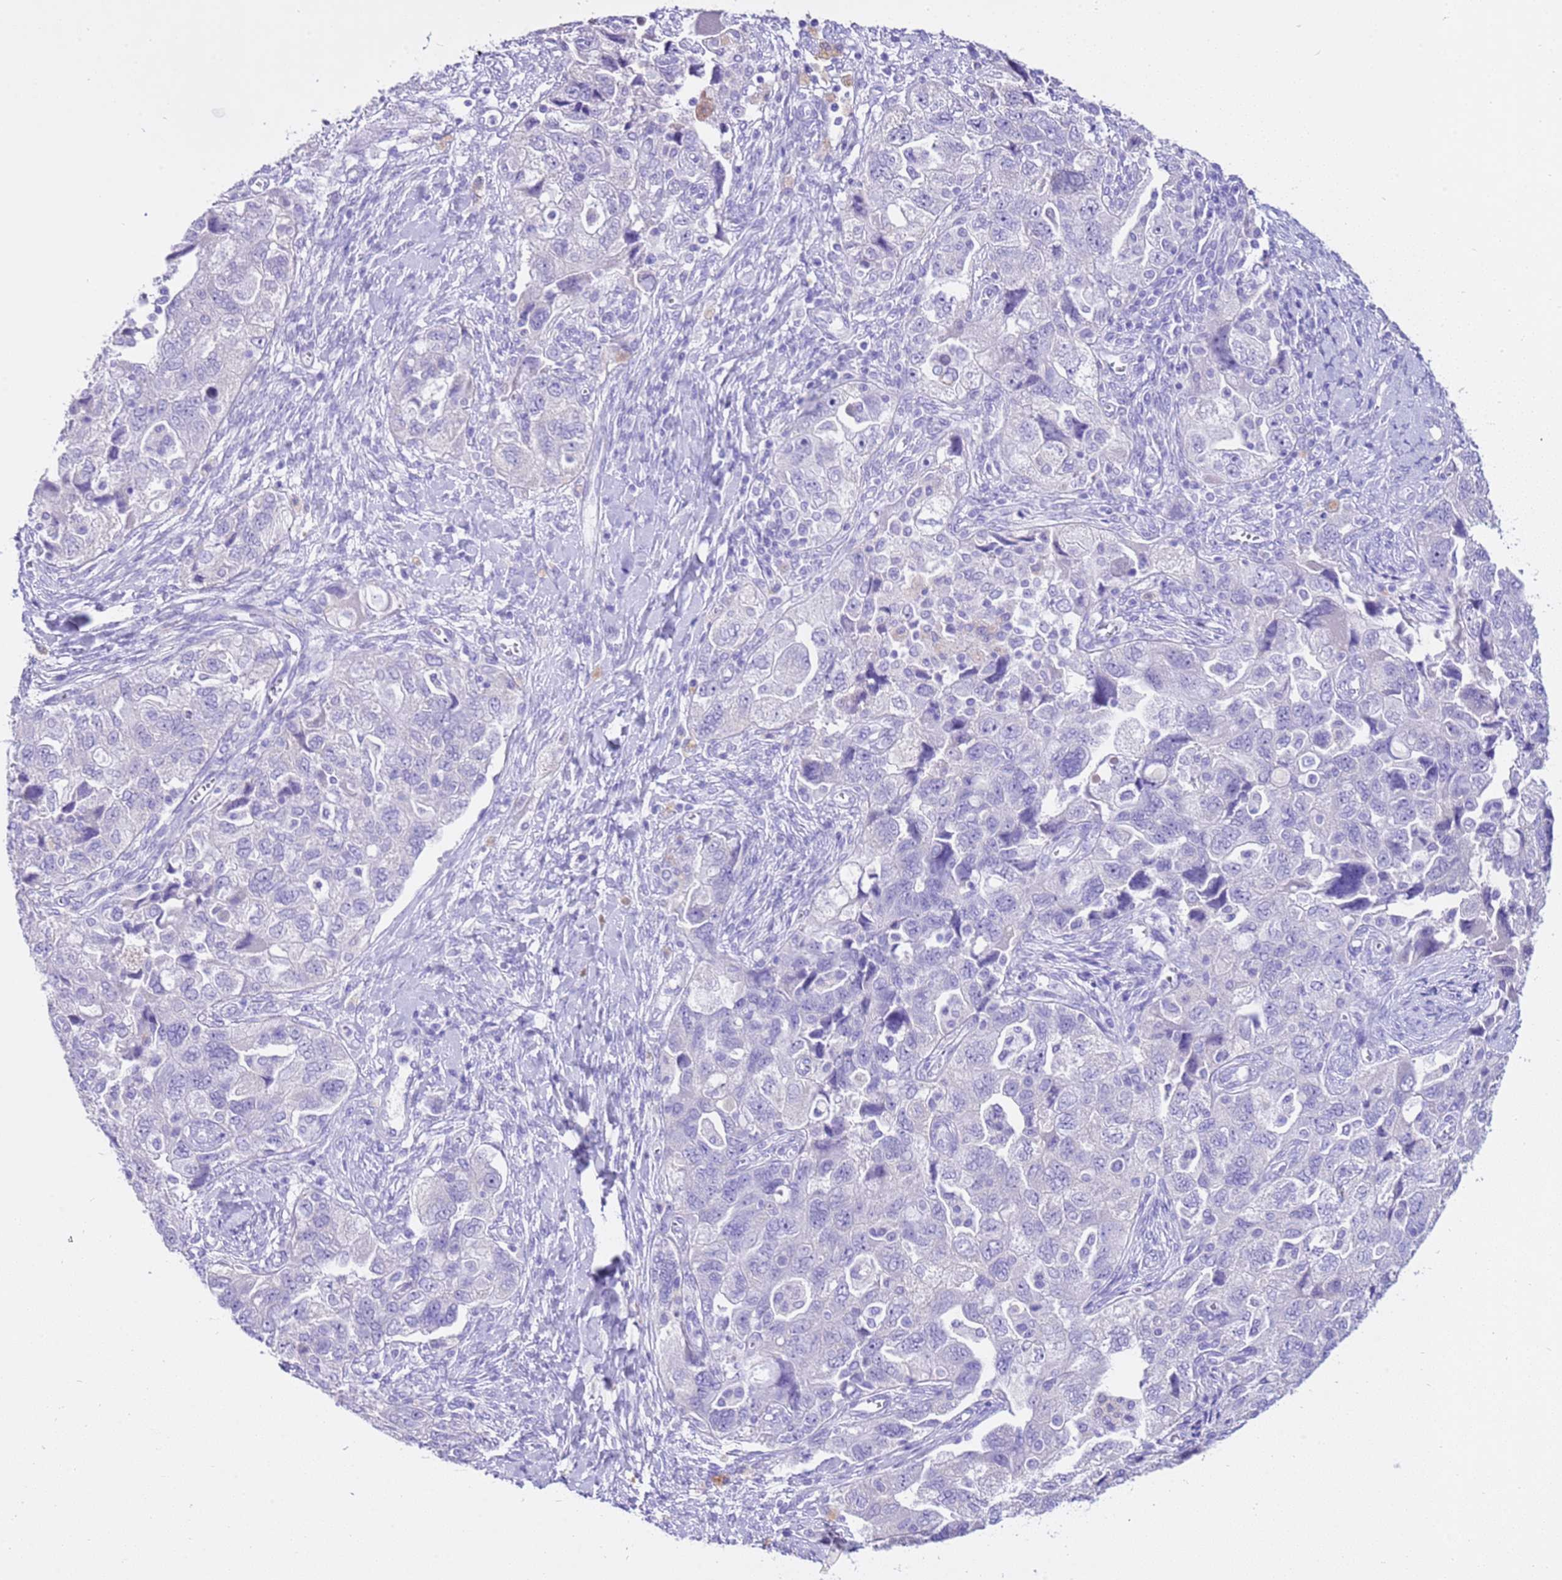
{"staining": {"intensity": "negative", "quantity": "none", "location": "none"}, "tissue": "ovarian cancer", "cell_type": "Tumor cells", "image_type": "cancer", "snomed": [{"axis": "morphology", "description": "Carcinoma, NOS"}, {"axis": "morphology", "description": "Cystadenocarcinoma, serous, NOS"}, {"axis": "topography", "description": "Ovary"}], "caption": "Immunohistochemical staining of ovarian serous cystadenocarcinoma demonstrates no significant expression in tumor cells.", "gene": "CPB1", "patient": {"sex": "female", "age": 69}}